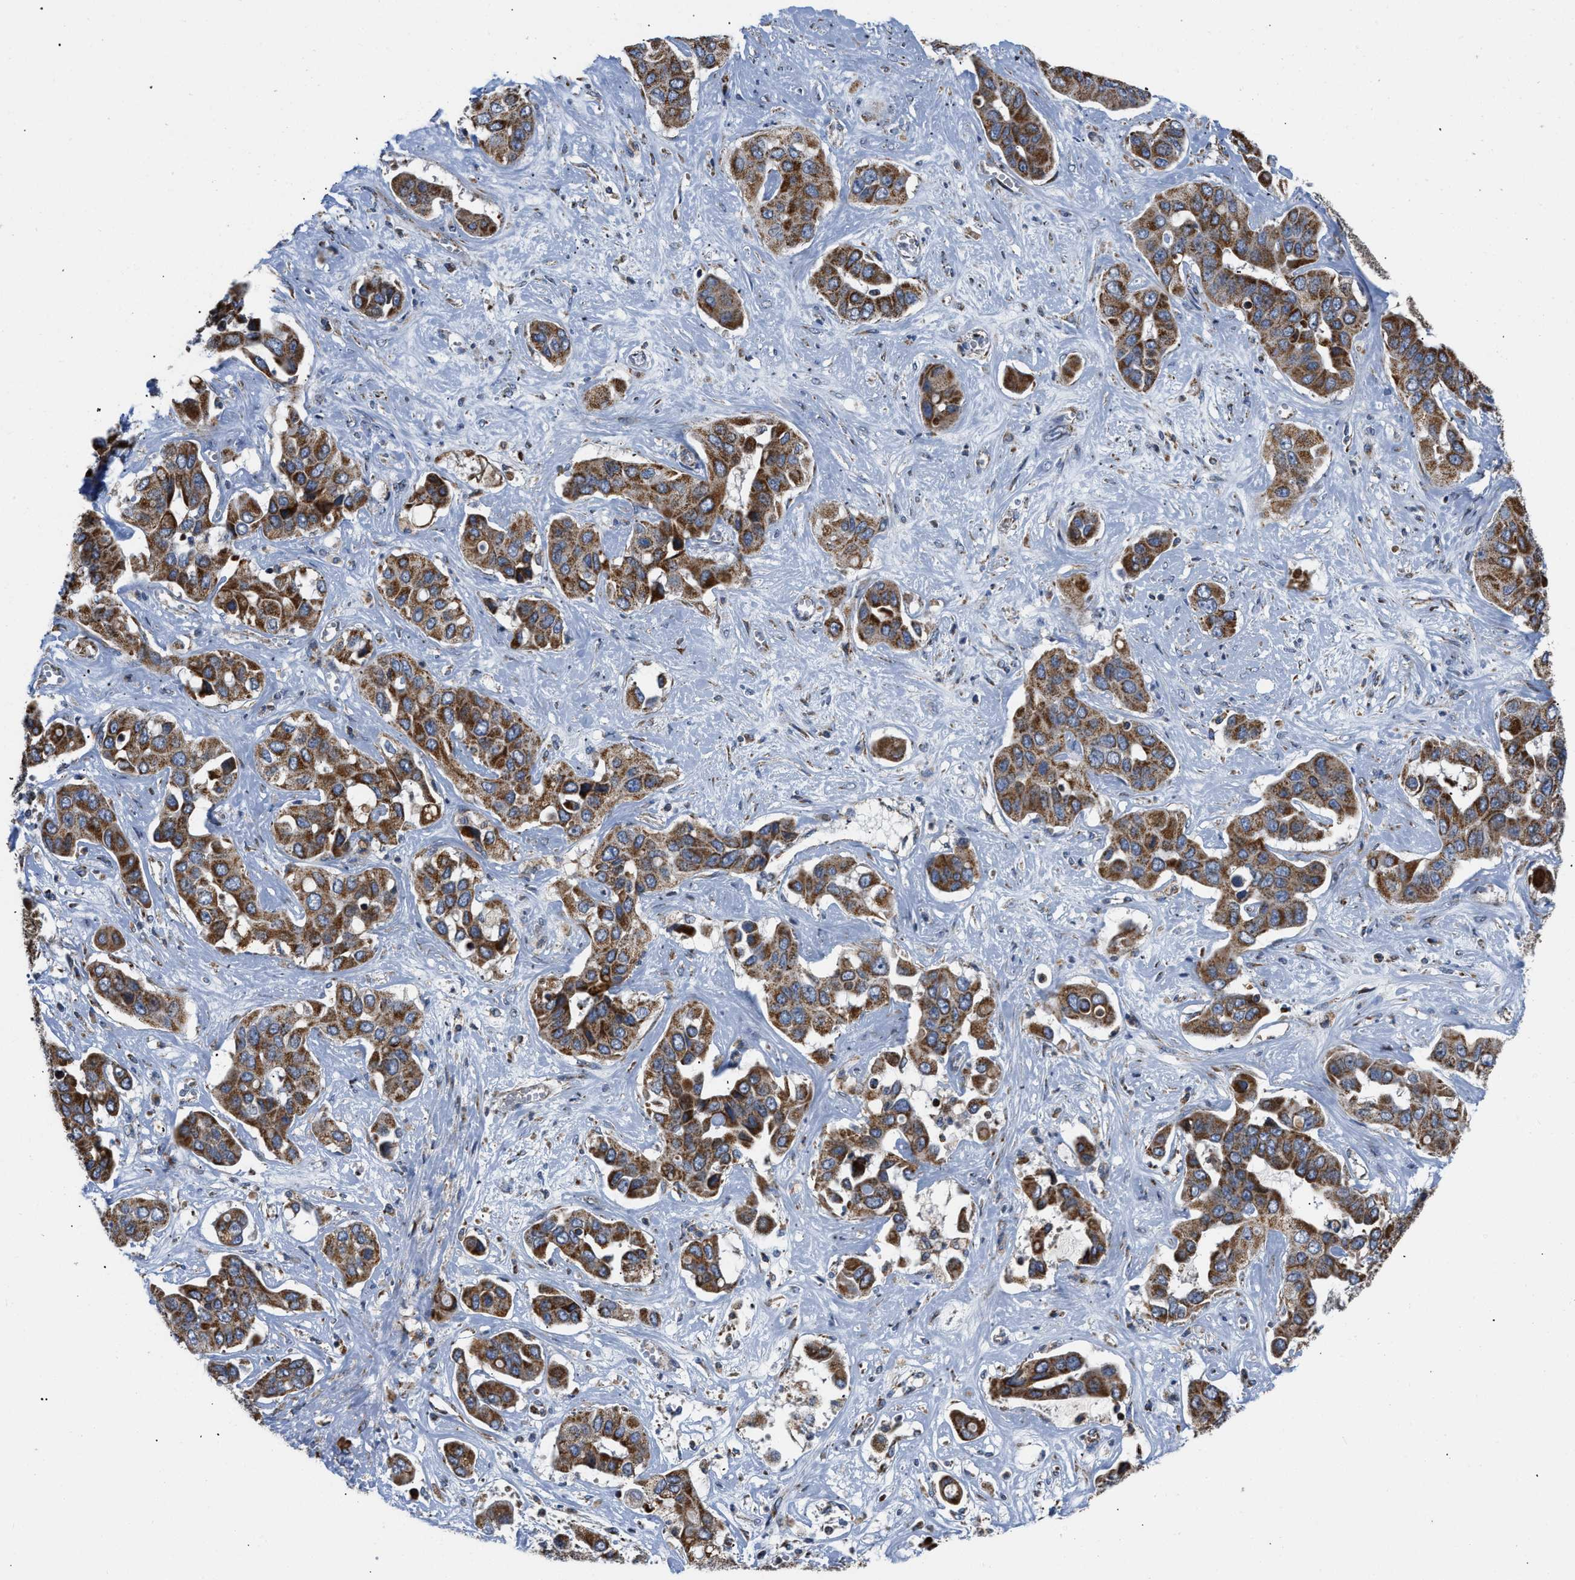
{"staining": {"intensity": "strong", "quantity": ">75%", "location": "cytoplasmic/membranous"}, "tissue": "liver cancer", "cell_type": "Tumor cells", "image_type": "cancer", "snomed": [{"axis": "morphology", "description": "Cholangiocarcinoma"}, {"axis": "topography", "description": "Liver"}], "caption": "IHC (DAB (3,3'-diaminobenzidine)) staining of human liver cancer shows strong cytoplasmic/membranous protein expression in approximately >75% of tumor cells.", "gene": "OPTN", "patient": {"sex": "female", "age": 52}}